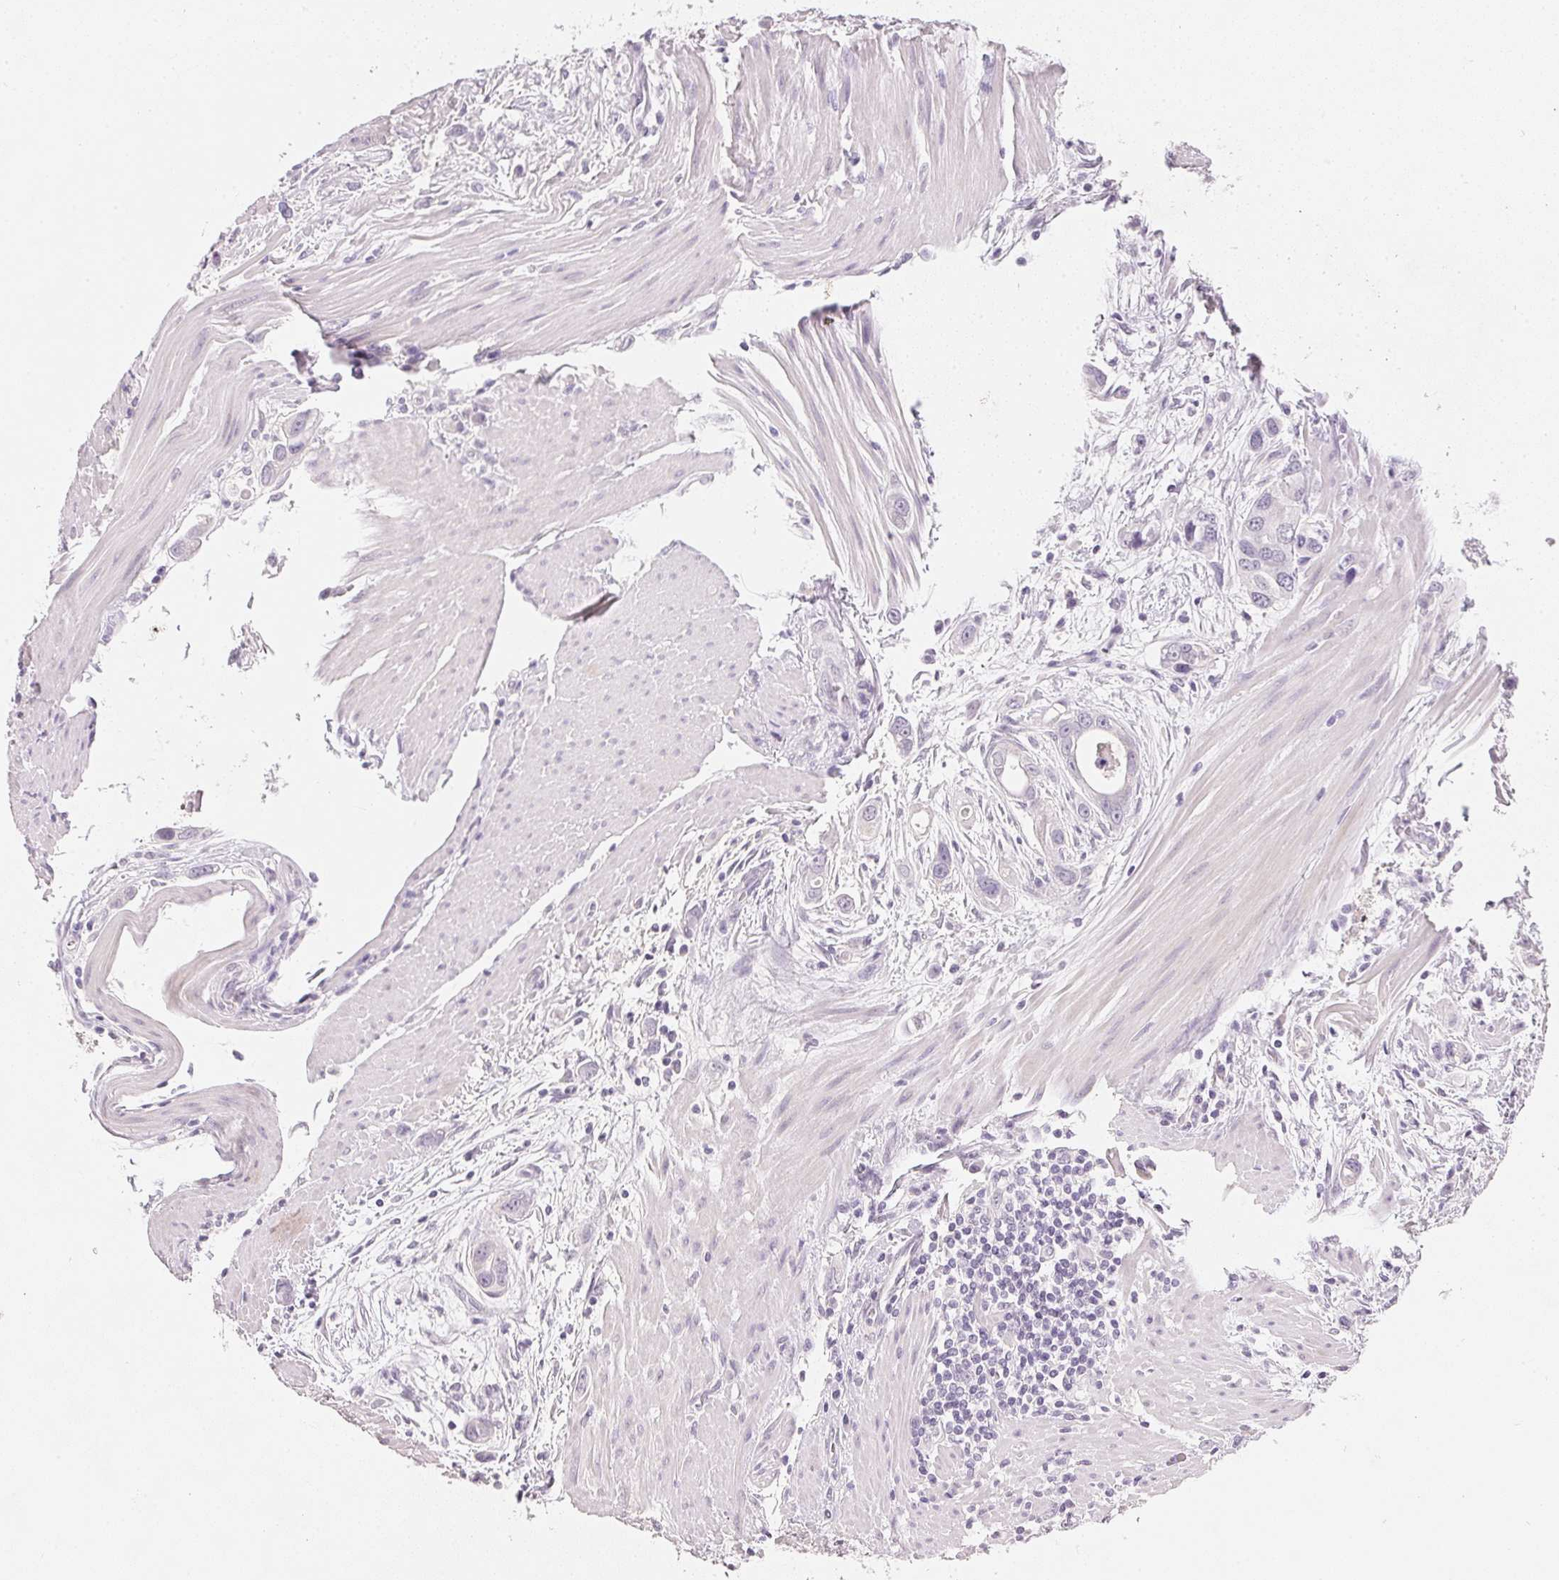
{"staining": {"intensity": "negative", "quantity": "none", "location": "none"}, "tissue": "stomach cancer", "cell_type": "Tumor cells", "image_type": "cancer", "snomed": [{"axis": "morphology", "description": "Adenocarcinoma, NOS"}, {"axis": "topography", "description": "Stomach, lower"}], "caption": "Image shows no protein staining in tumor cells of stomach cancer tissue. (DAB (3,3'-diaminobenzidine) IHC with hematoxylin counter stain).", "gene": "IGFBP1", "patient": {"sex": "female", "age": 93}}